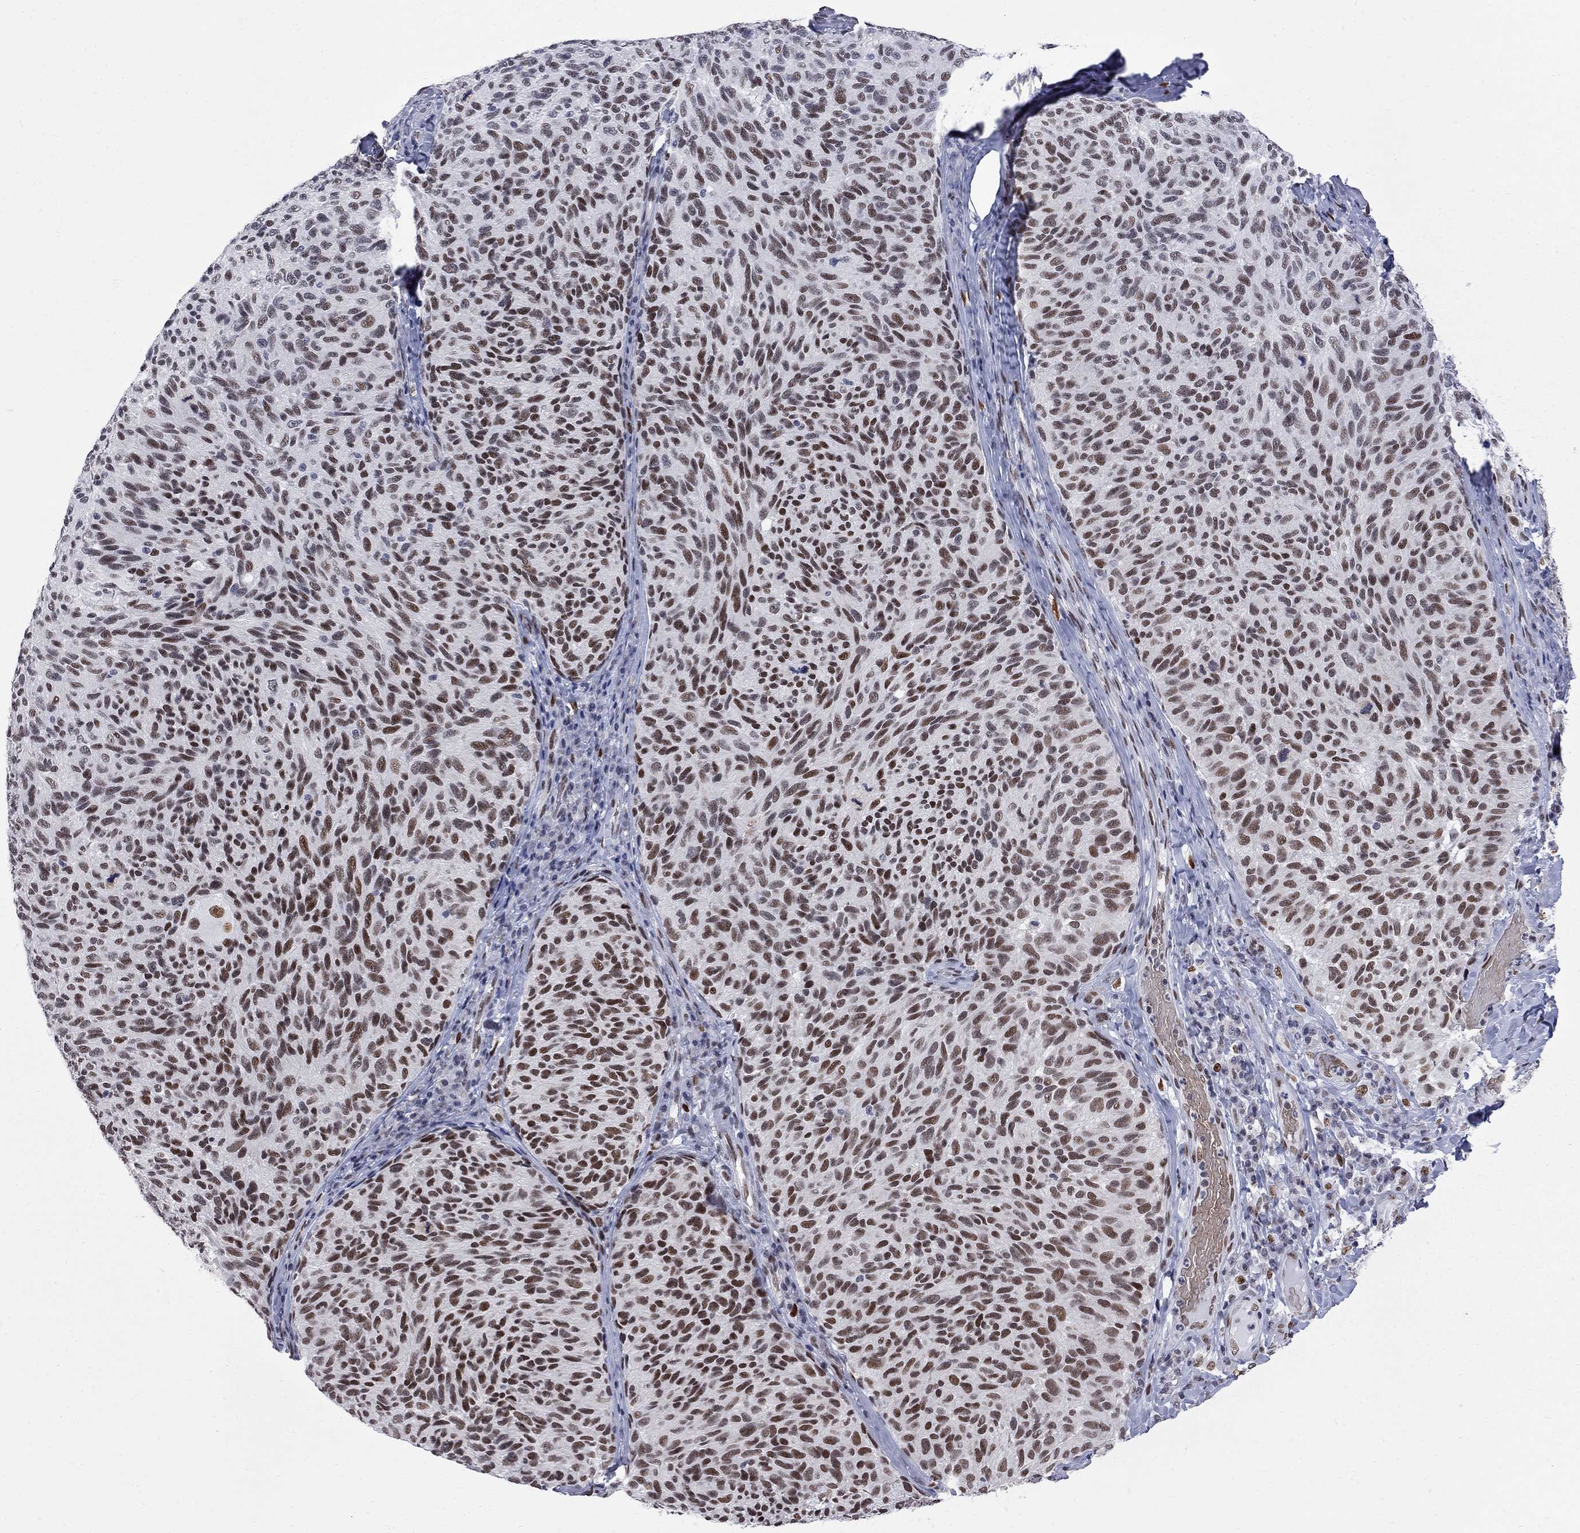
{"staining": {"intensity": "strong", "quantity": "25%-75%", "location": "nuclear"}, "tissue": "melanoma", "cell_type": "Tumor cells", "image_type": "cancer", "snomed": [{"axis": "morphology", "description": "Malignant melanoma, NOS"}, {"axis": "topography", "description": "Skin"}], "caption": "The micrograph displays a brown stain indicating the presence of a protein in the nuclear of tumor cells in malignant melanoma. (DAB = brown stain, brightfield microscopy at high magnification).", "gene": "ZBTB47", "patient": {"sex": "female", "age": 73}}